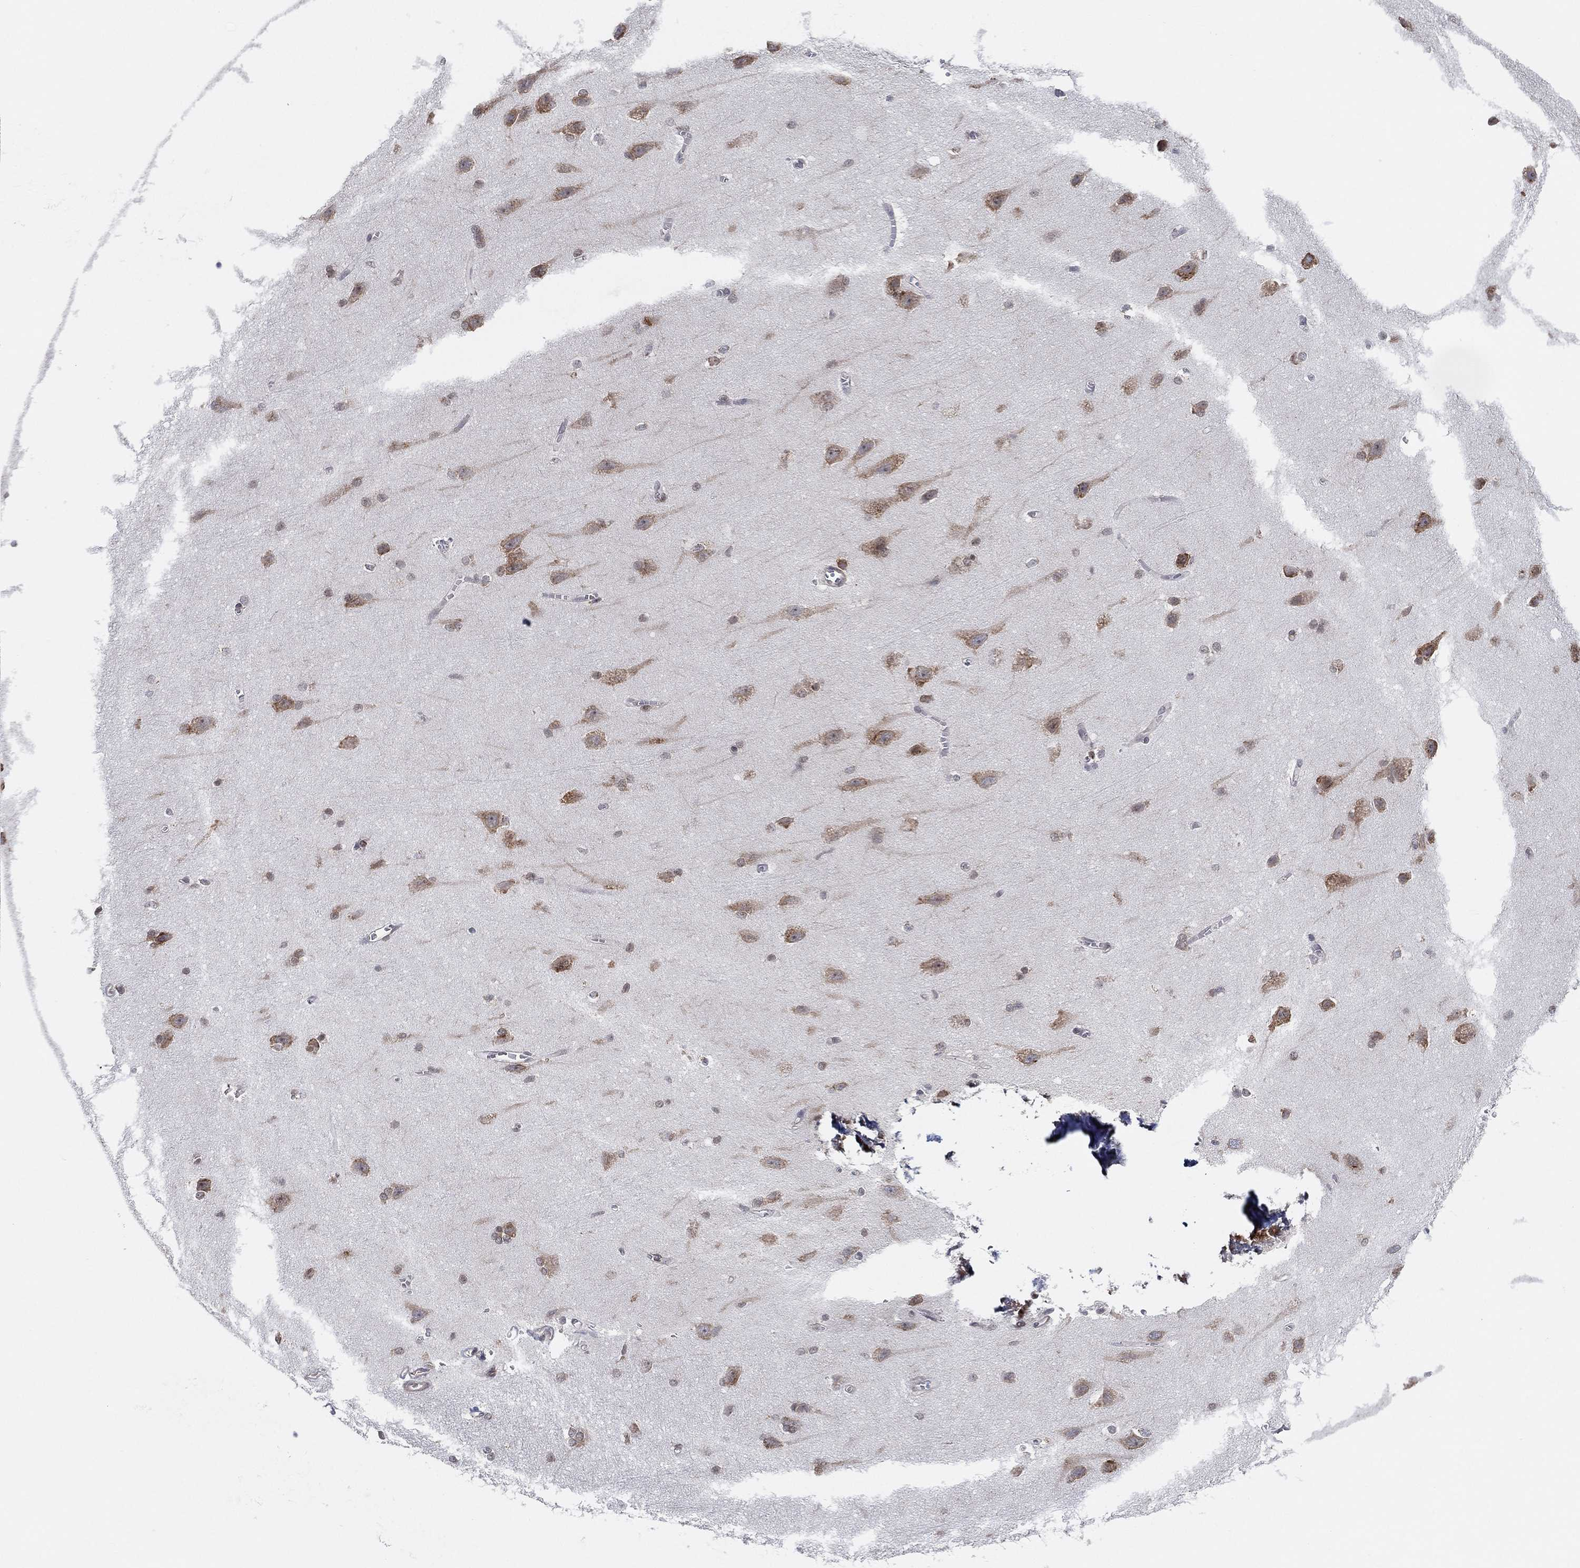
{"staining": {"intensity": "negative", "quantity": "none", "location": "none"}, "tissue": "cerebral cortex", "cell_type": "Endothelial cells", "image_type": "normal", "snomed": [{"axis": "morphology", "description": "Normal tissue, NOS"}, {"axis": "topography", "description": "Cerebral cortex"}], "caption": "Immunohistochemistry of normal cerebral cortex shows no positivity in endothelial cells. The staining was performed using DAB (3,3'-diaminobenzidine) to visualize the protein expression in brown, while the nuclei were stained in blue with hematoxylin (Magnification: 20x).", "gene": "TMTC4", "patient": {"sex": "male", "age": 37}}